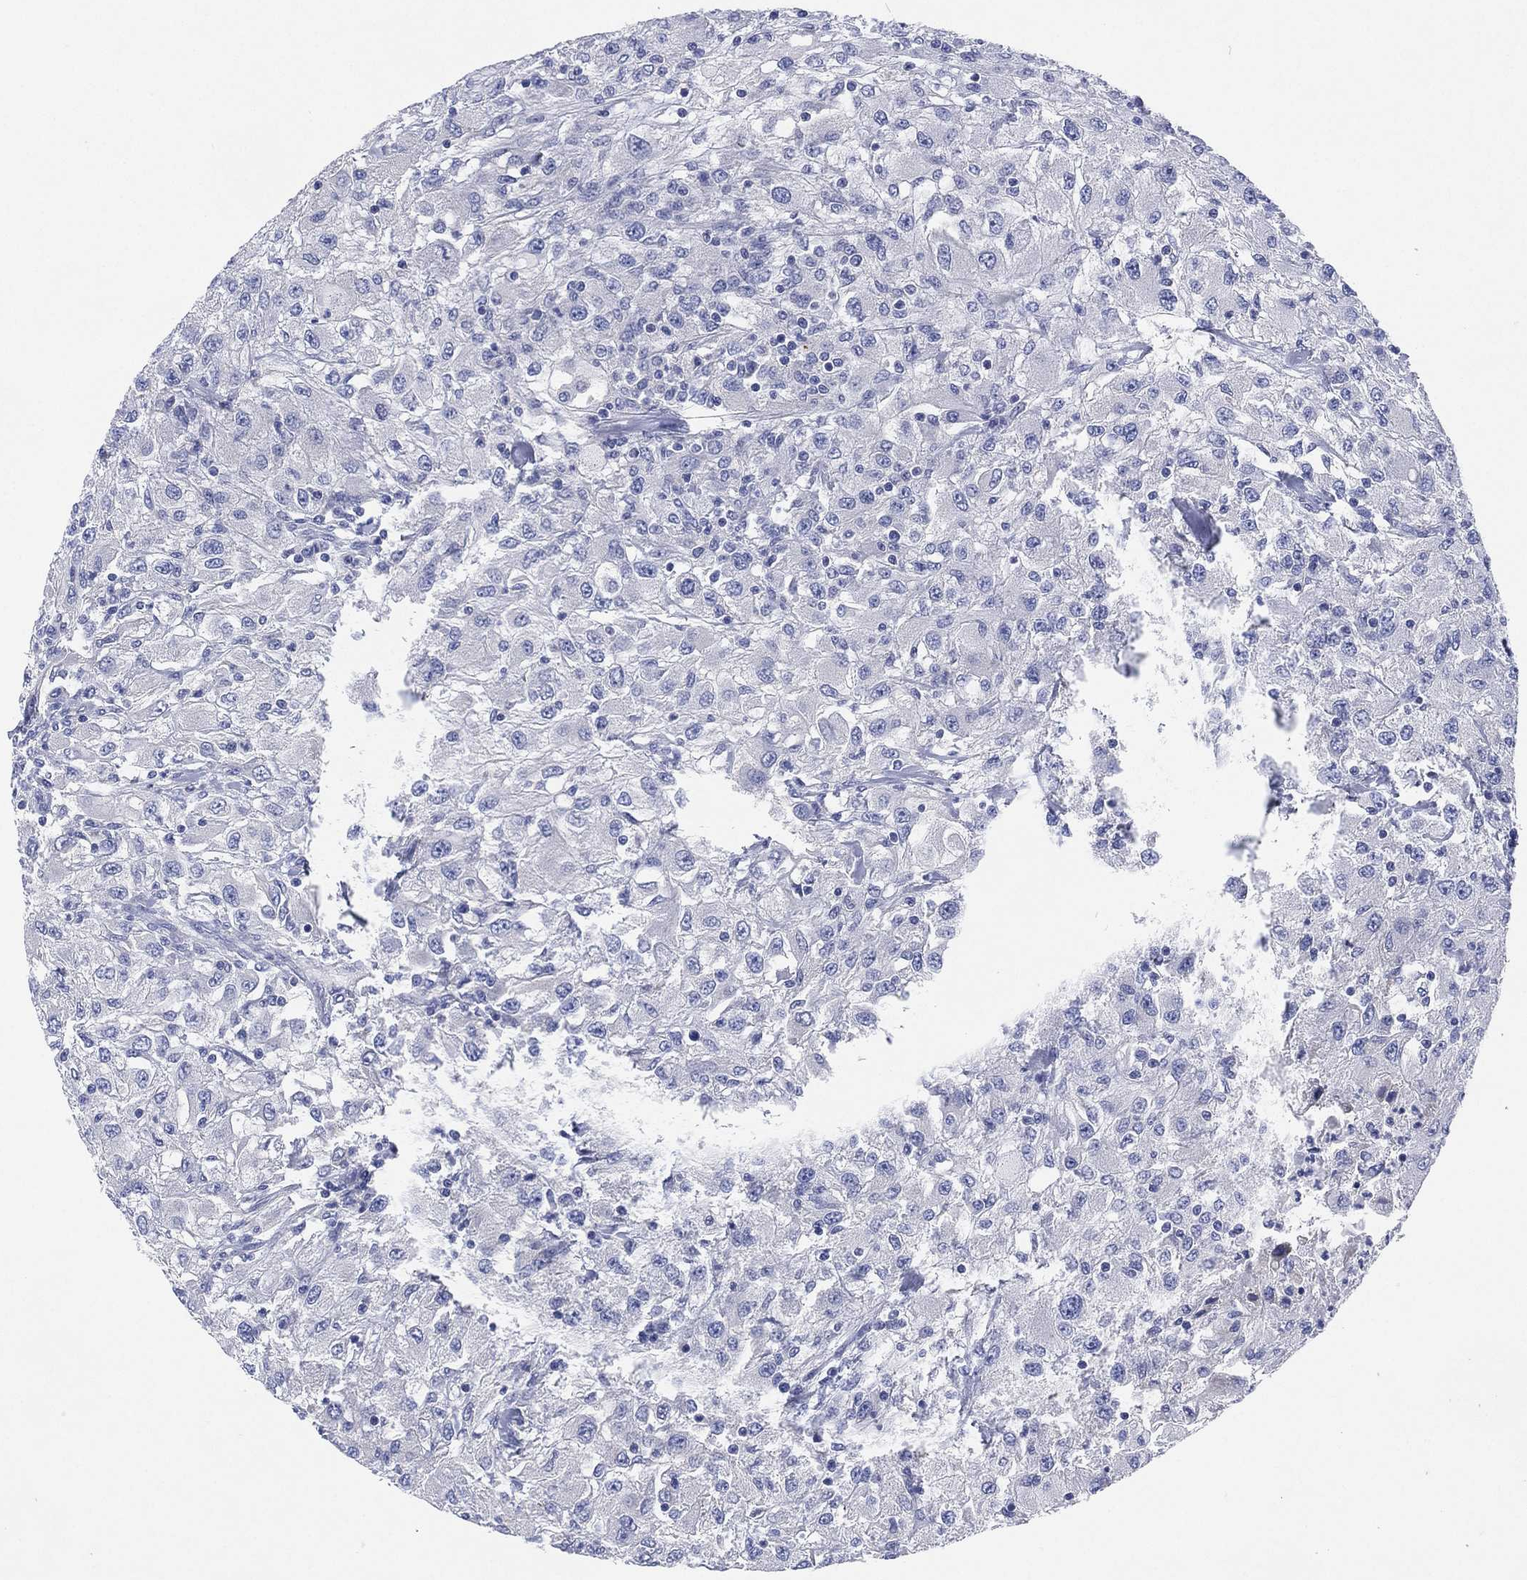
{"staining": {"intensity": "negative", "quantity": "none", "location": "none"}, "tissue": "renal cancer", "cell_type": "Tumor cells", "image_type": "cancer", "snomed": [{"axis": "morphology", "description": "Adenocarcinoma, NOS"}, {"axis": "topography", "description": "Kidney"}], "caption": "Immunohistochemical staining of human renal adenocarcinoma reveals no significant positivity in tumor cells.", "gene": "CHRNA3", "patient": {"sex": "female", "age": 67}}